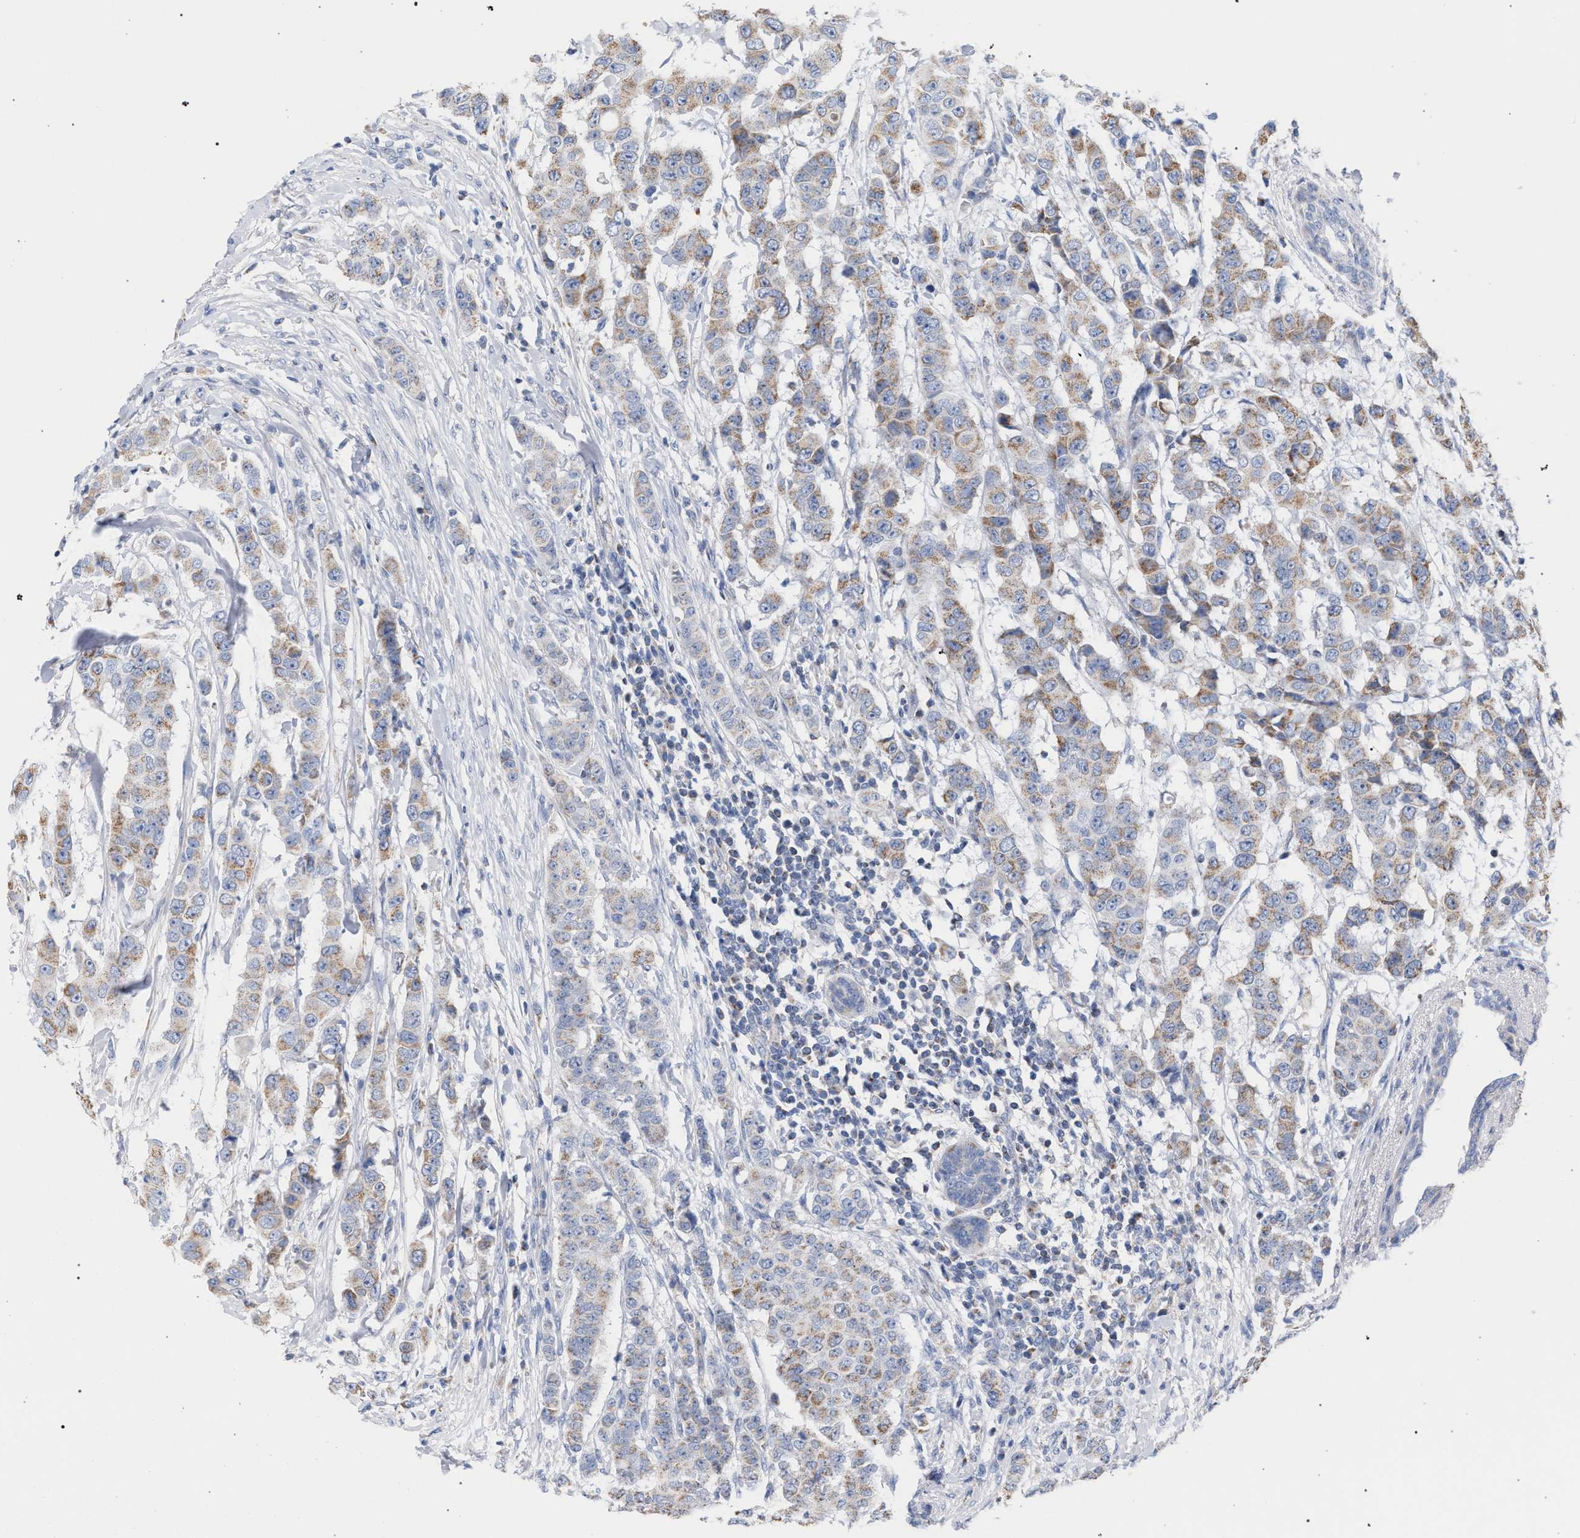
{"staining": {"intensity": "moderate", "quantity": "25%-75%", "location": "cytoplasmic/membranous"}, "tissue": "breast cancer", "cell_type": "Tumor cells", "image_type": "cancer", "snomed": [{"axis": "morphology", "description": "Duct carcinoma"}, {"axis": "topography", "description": "Breast"}], "caption": "Protein staining of breast cancer (infiltrating ductal carcinoma) tissue shows moderate cytoplasmic/membranous positivity in approximately 25%-75% of tumor cells.", "gene": "ECI2", "patient": {"sex": "female", "age": 40}}